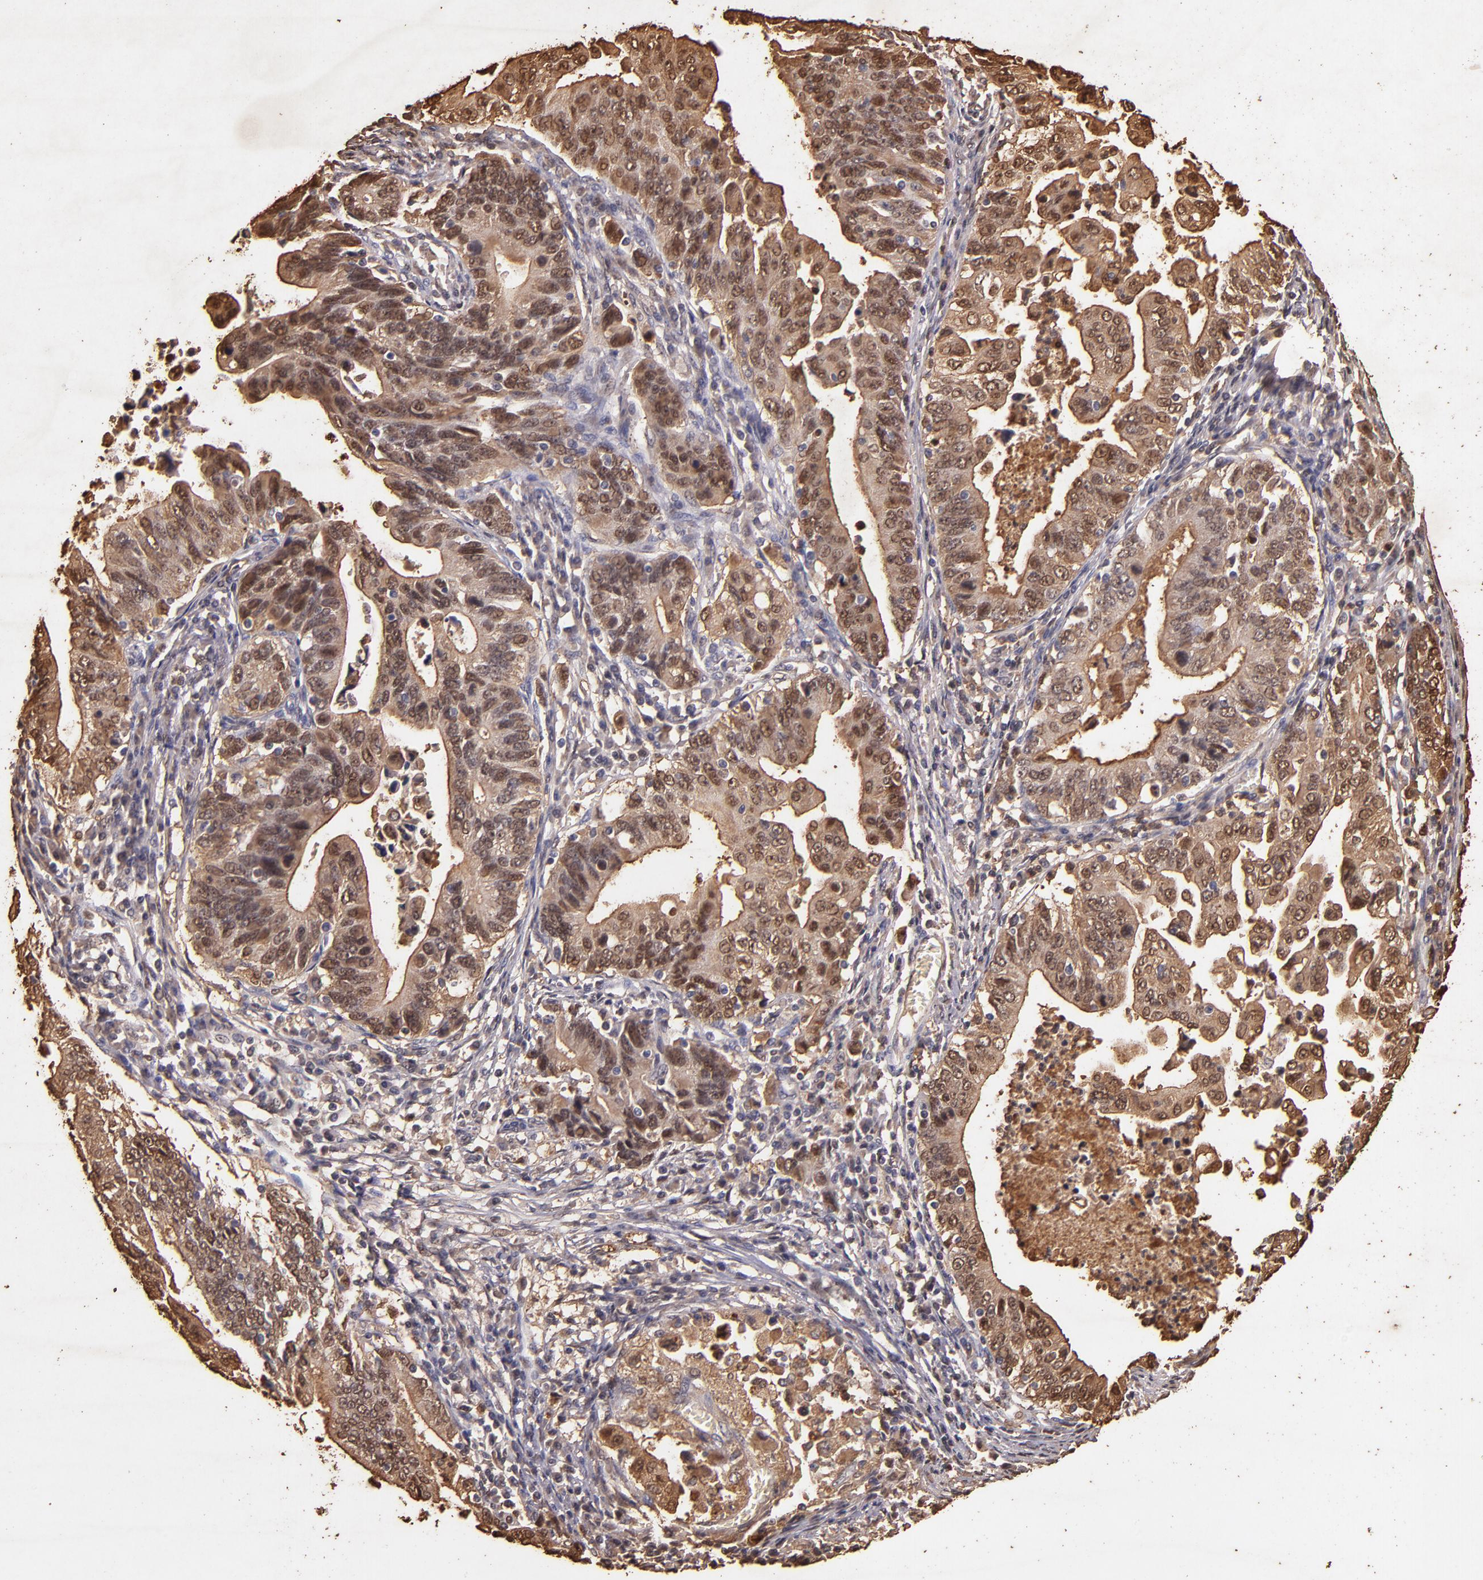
{"staining": {"intensity": "strong", "quantity": ">75%", "location": "cytoplasmic/membranous,nuclear"}, "tissue": "stomach cancer", "cell_type": "Tumor cells", "image_type": "cancer", "snomed": [{"axis": "morphology", "description": "Adenocarcinoma, NOS"}, {"axis": "topography", "description": "Stomach, upper"}], "caption": "A high amount of strong cytoplasmic/membranous and nuclear positivity is present in about >75% of tumor cells in stomach cancer (adenocarcinoma) tissue.", "gene": "S100A6", "patient": {"sex": "female", "age": 50}}